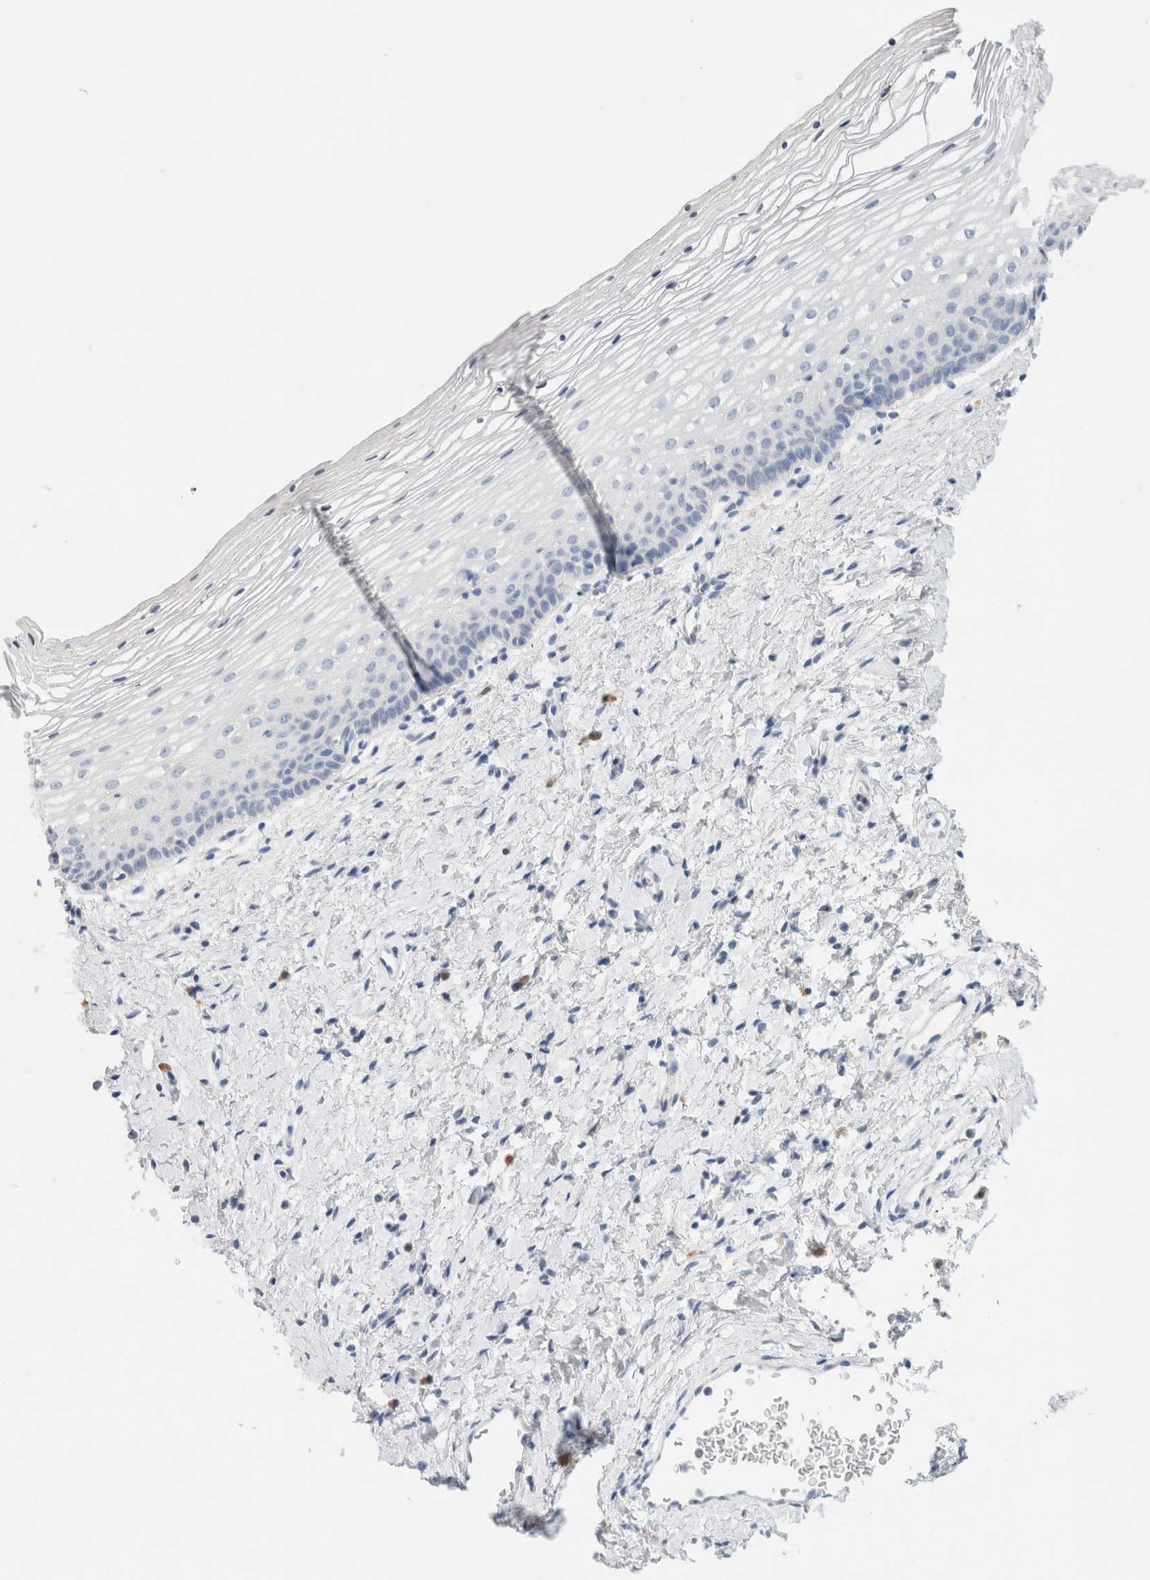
{"staining": {"intensity": "moderate", "quantity": "<25%", "location": "cytoplasmic/membranous"}, "tissue": "cervix", "cell_type": "Glandular cells", "image_type": "normal", "snomed": [{"axis": "morphology", "description": "Normal tissue, NOS"}, {"axis": "topography", "description": "Cervix"}], "caption": "Moderate cytoplasmic/membranous staining for a protein is seen in approximately <25% of glandular cells of unremarkable cervix using IHC.", "gene": "GADD45G", "patient": {"sex": "female", "age": 72}}